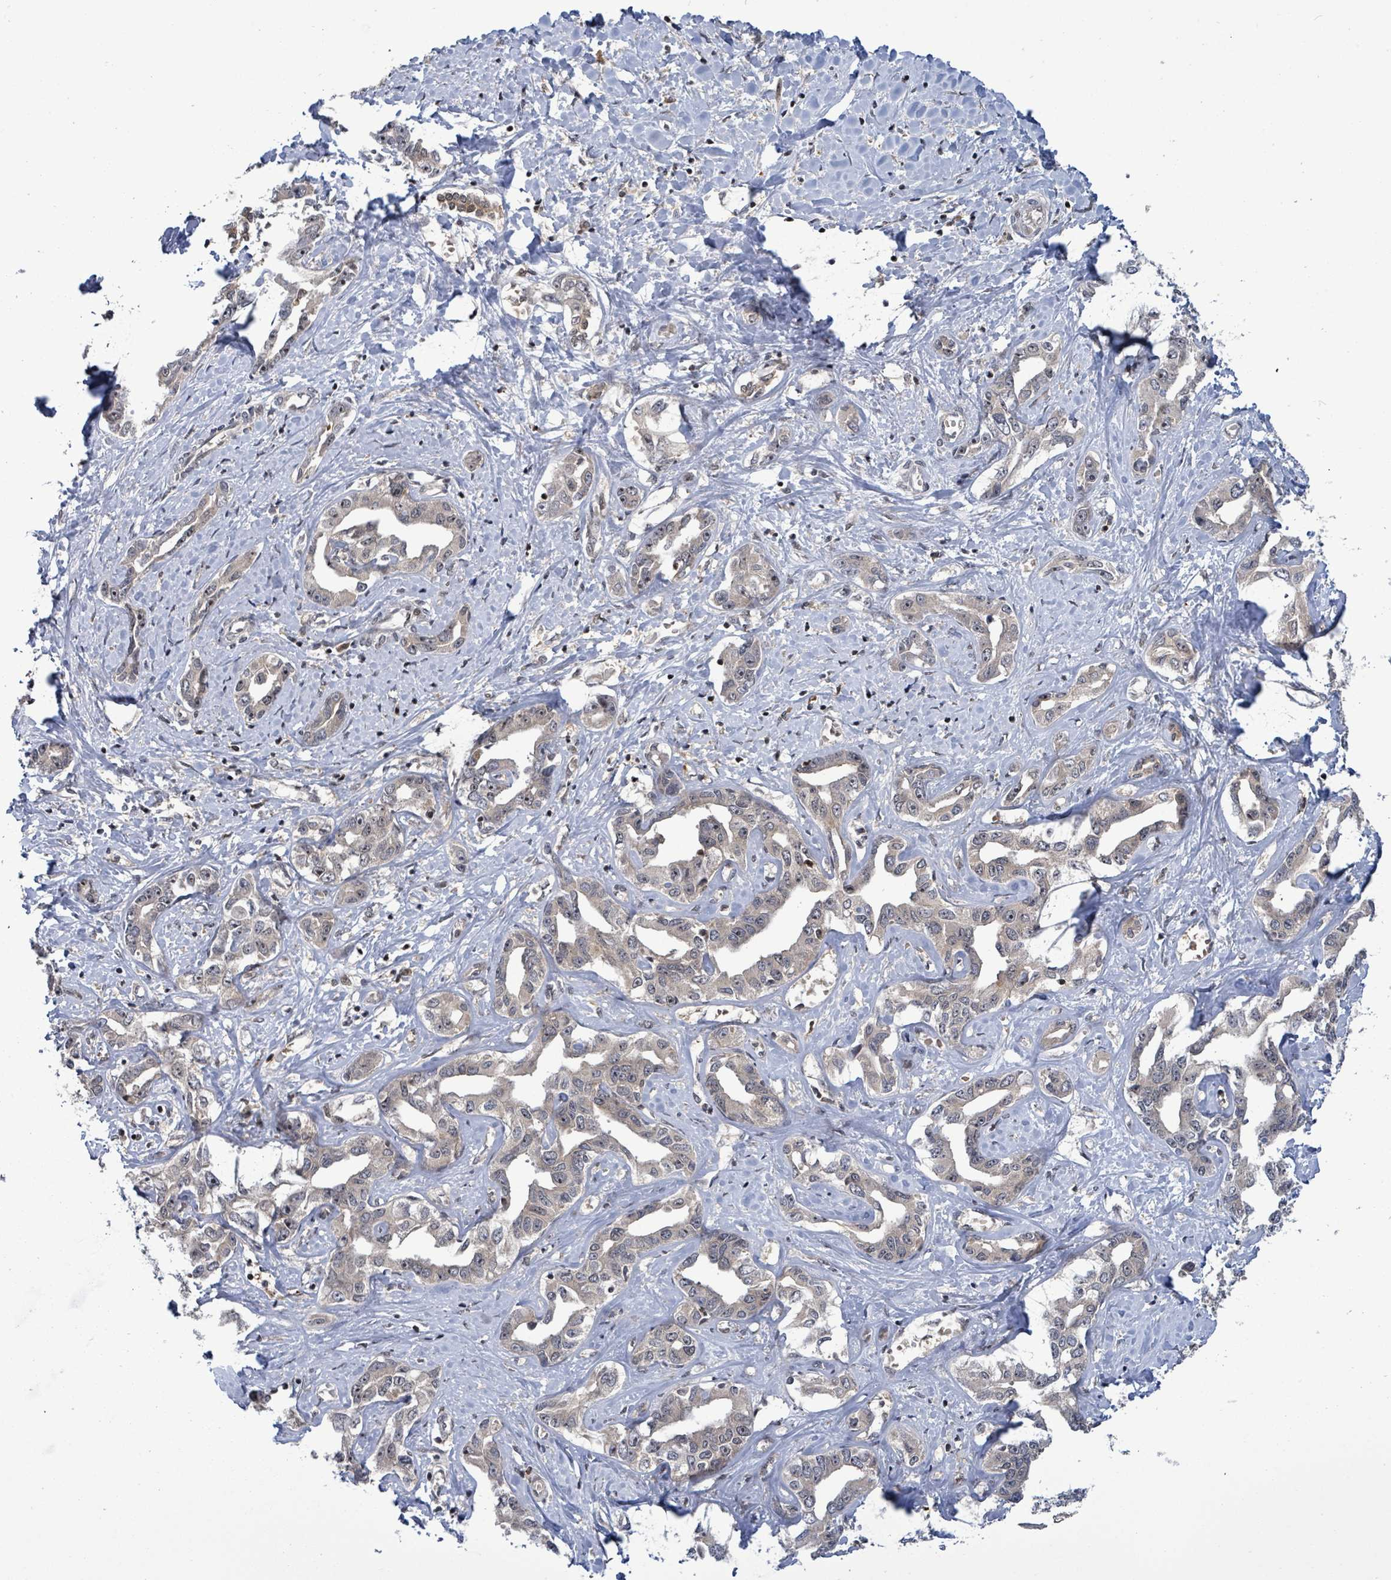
{"staining": {"intensity": "negative", "quantity": "none", "location": "none"}, "tissue": "liver cancer", "cell_type": "Tumor cells", "image_type": "cancer", "snomed": [{"axis": "morphology", "description": "Cholangiocarcinoma"}, {"axis": "topography", "description": "Liver"}], "caption": "Immunohistochemistry (IHC) of liver cholangiocarcinoma exhibits no positivity in tumor cells.", "gene": "FBXO6", "patient": {"sex": "male", "age": 59}}